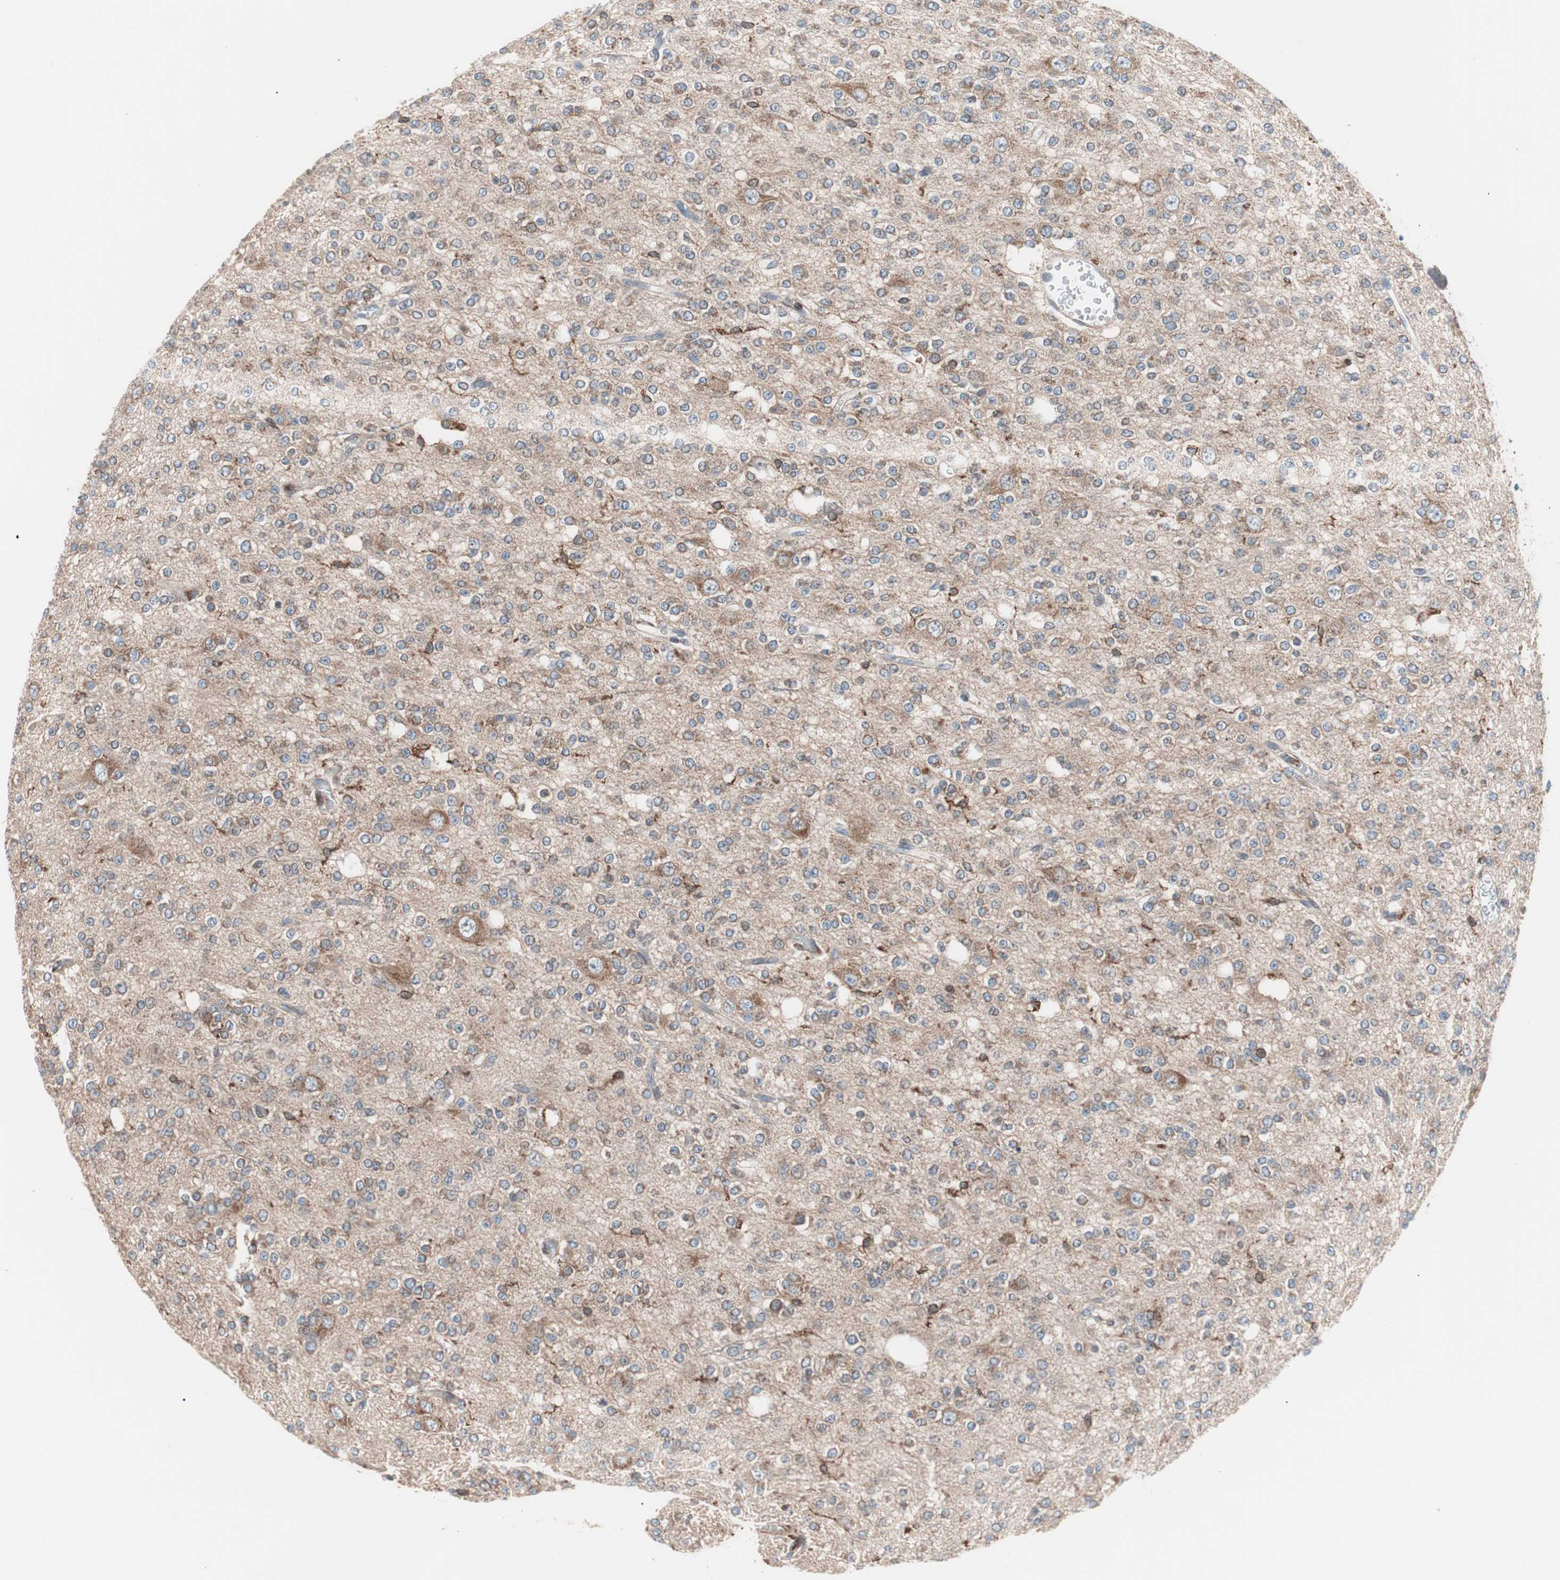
{"staining": {"intensity": "moderate", "quantity": "25%-75%", "location": "cytoplasmic/membranous"}, "tissue": "glioma", "cell_type": "Tumor cells", "image_type": "cancer", "snomed": [{"axis": "morphology", "description": "Glioma, malignant, Low grade"}, {"axis": "topography", "description": "Brain"}], "caption": "Immunohistochemistry (DAB (3,3'-diaminobenzidine)) staining of malignant glioma (low-grade) shows moderate cytoplasmic/membranous protein staining in approximately 25%-75% of tumor cells.", "gene": "PIK3R1", "patient": {"sex": "male", "age": 38}}